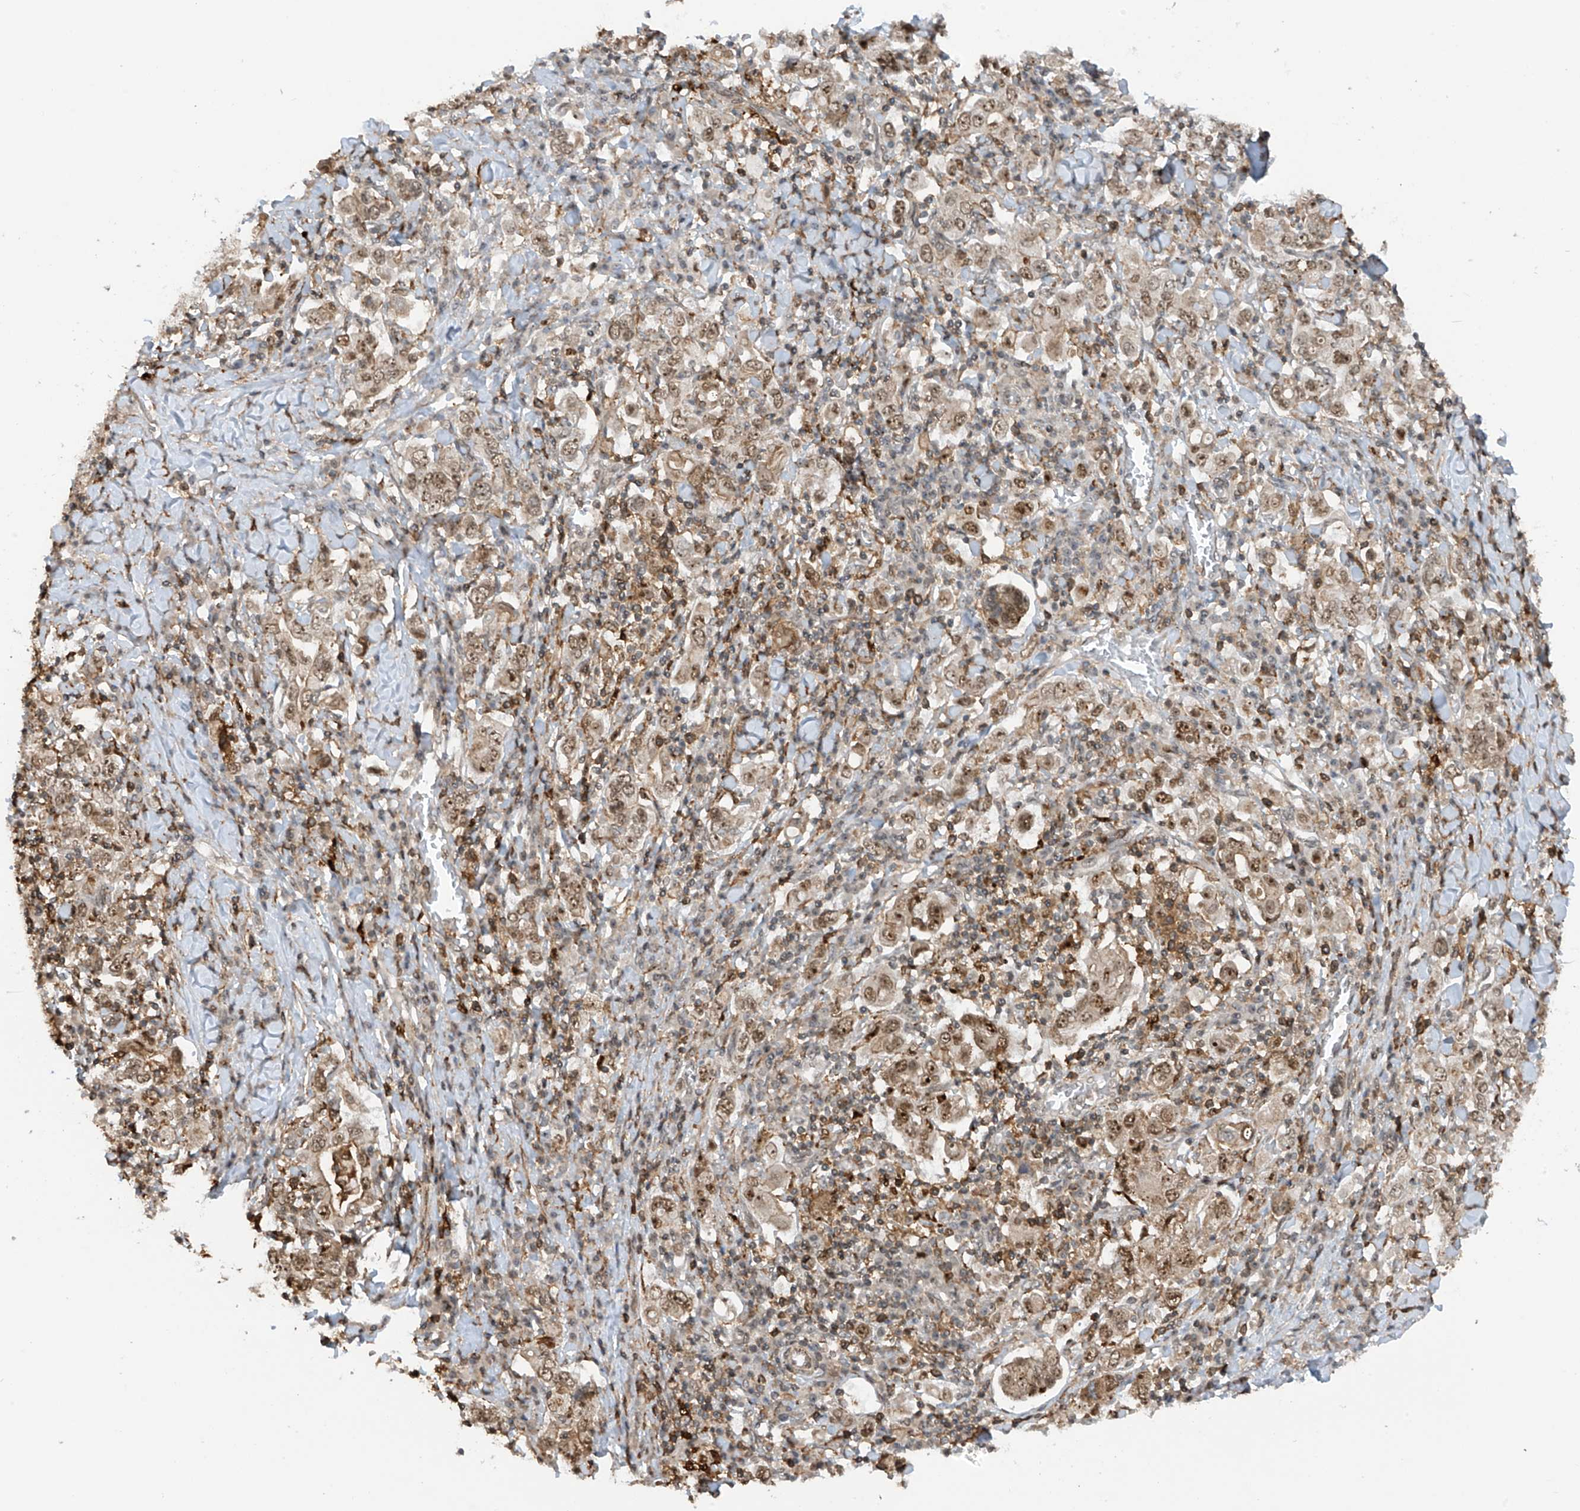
{"staining": {"intensity": "moderate", "quantity": ">75%", "location": "nuclear"}, "tissue": "stomach cancer", "cell_type": "Tumor cells", "image_type": "cancer", "snomed": [{"axis": "morphology", "description": "Adenocarcinoma, NOS"}, {"axis": "topography", "description": "Stomach, upper"}], "caption": "The histopathology image exhibits staining of adenocarcinoma (stomach), revealing moderate nuclear protein staining (brown color) within tumor cells.", "gene": "REPIN1", "patient": {"sex": "male", "age": 62}}